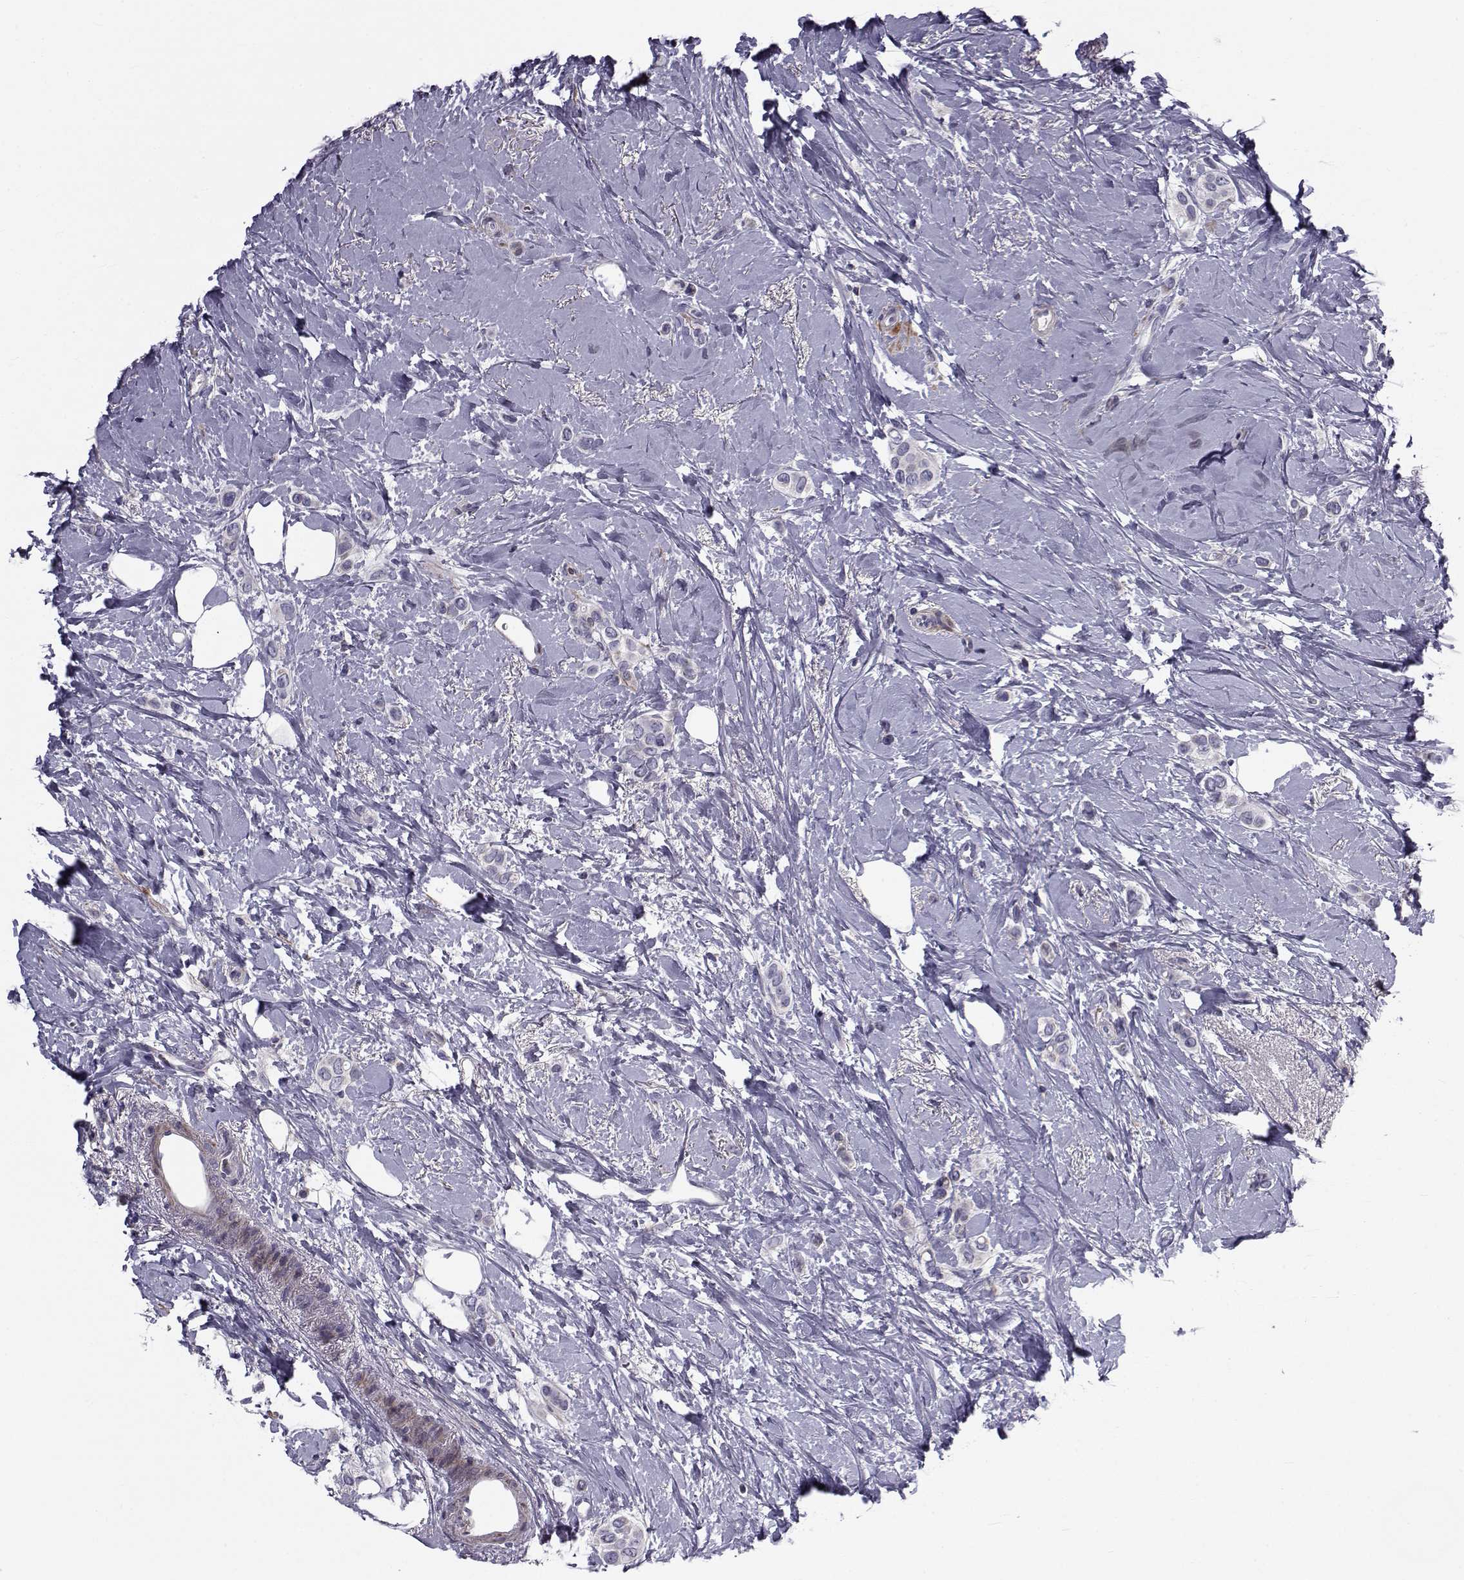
{"staining": {"intensity": "negative", "quantity": "none", "location": "none"}, "tissue": "breast cancer", "cell_type": "Tumor cells", "image_type": "cancer", "snomed": [{"axis": "morphology", "description": "Lobular carcinoma"}, {"axis": "topography", "description": "Breast"}], "caption": "Tumor cells show no significant protein staining in breast lobular carcinoma. (DAB IHC with hematoxylin counter stain).", "gene": "LRRC27", "patient": {"sex": "female", "age": 66}}